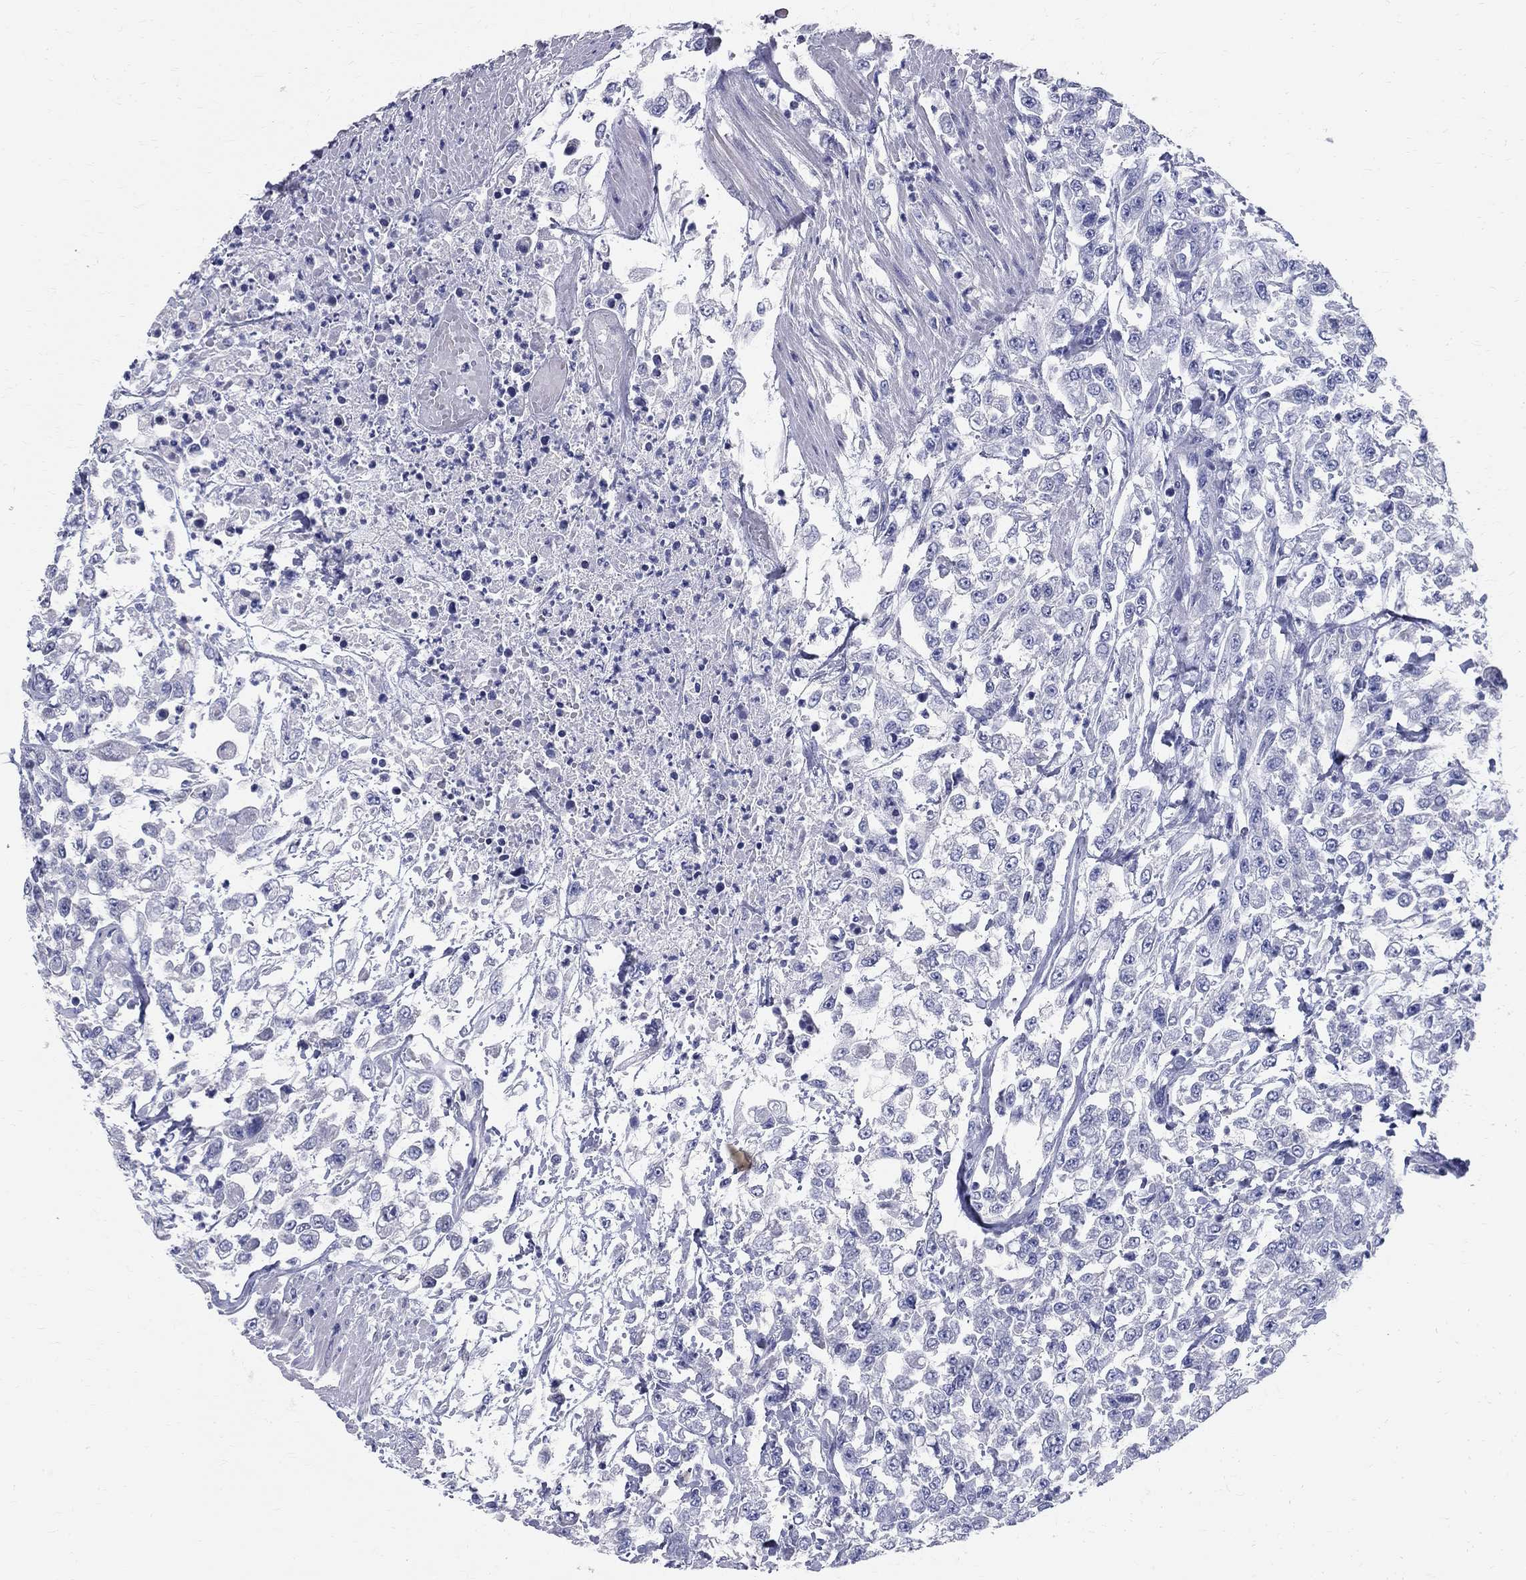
{"staining": {"intensity": "negative", "quantity": "none", "location": "none"}, "tissue": "urothelial cancer", "cell_type": "Tumor cells", "image_type": "cancer", "snomed": [{"axis": "morphology", "description": "Urothelial carcinoma, High grade"}, {"axis": "topography", "description": "Urinary bladder"}], "caption": "Human urothelial cancer stained for a protein using immunohistochemistry displays no expression in tumor cells.", "gene": "TGM4", "patient": {"sex": "male", "age": 46}}